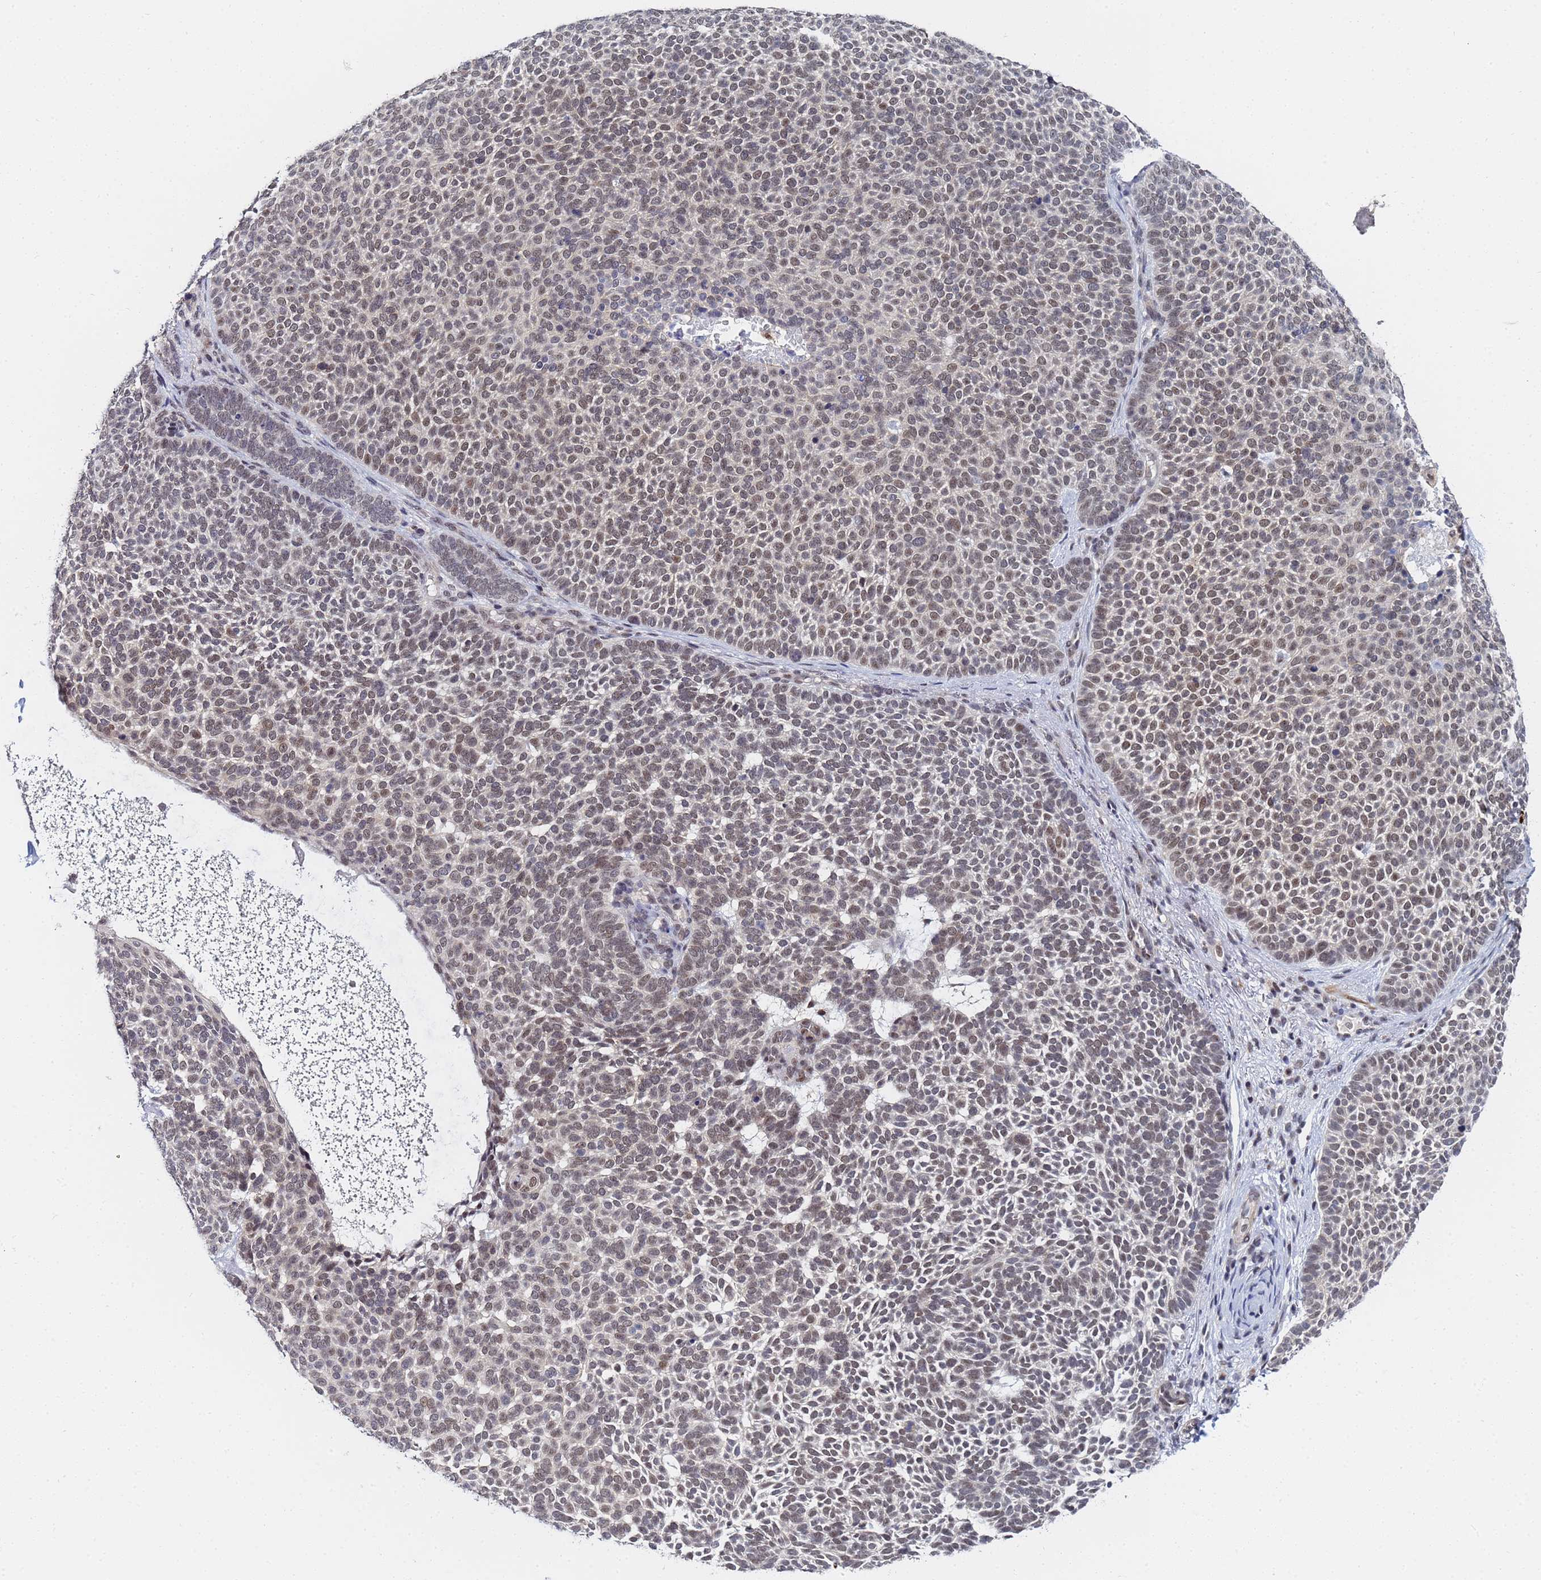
{"staining": {"intensity": "weak", "quantity": "25%-75%", "location": "nuclear"}, "tissue": "skin cancer", "cell_type": "Tumor cells", "image_type": "cancer", "snomed": [{"axis": "morphology", "description": "Basal cell carcinoma"}, {"axis": "topography", "description": "Skin"}], "caption": "This photomicrograph shows skin cancer stained with immunohistochemistry to label a protein in brown. The nuclear of tumor cells show weak positivity for the protein. Nuclei are counter-stained blue.", "gene": "MTCL1", "patient": {"sex": "female", "age": 77}}